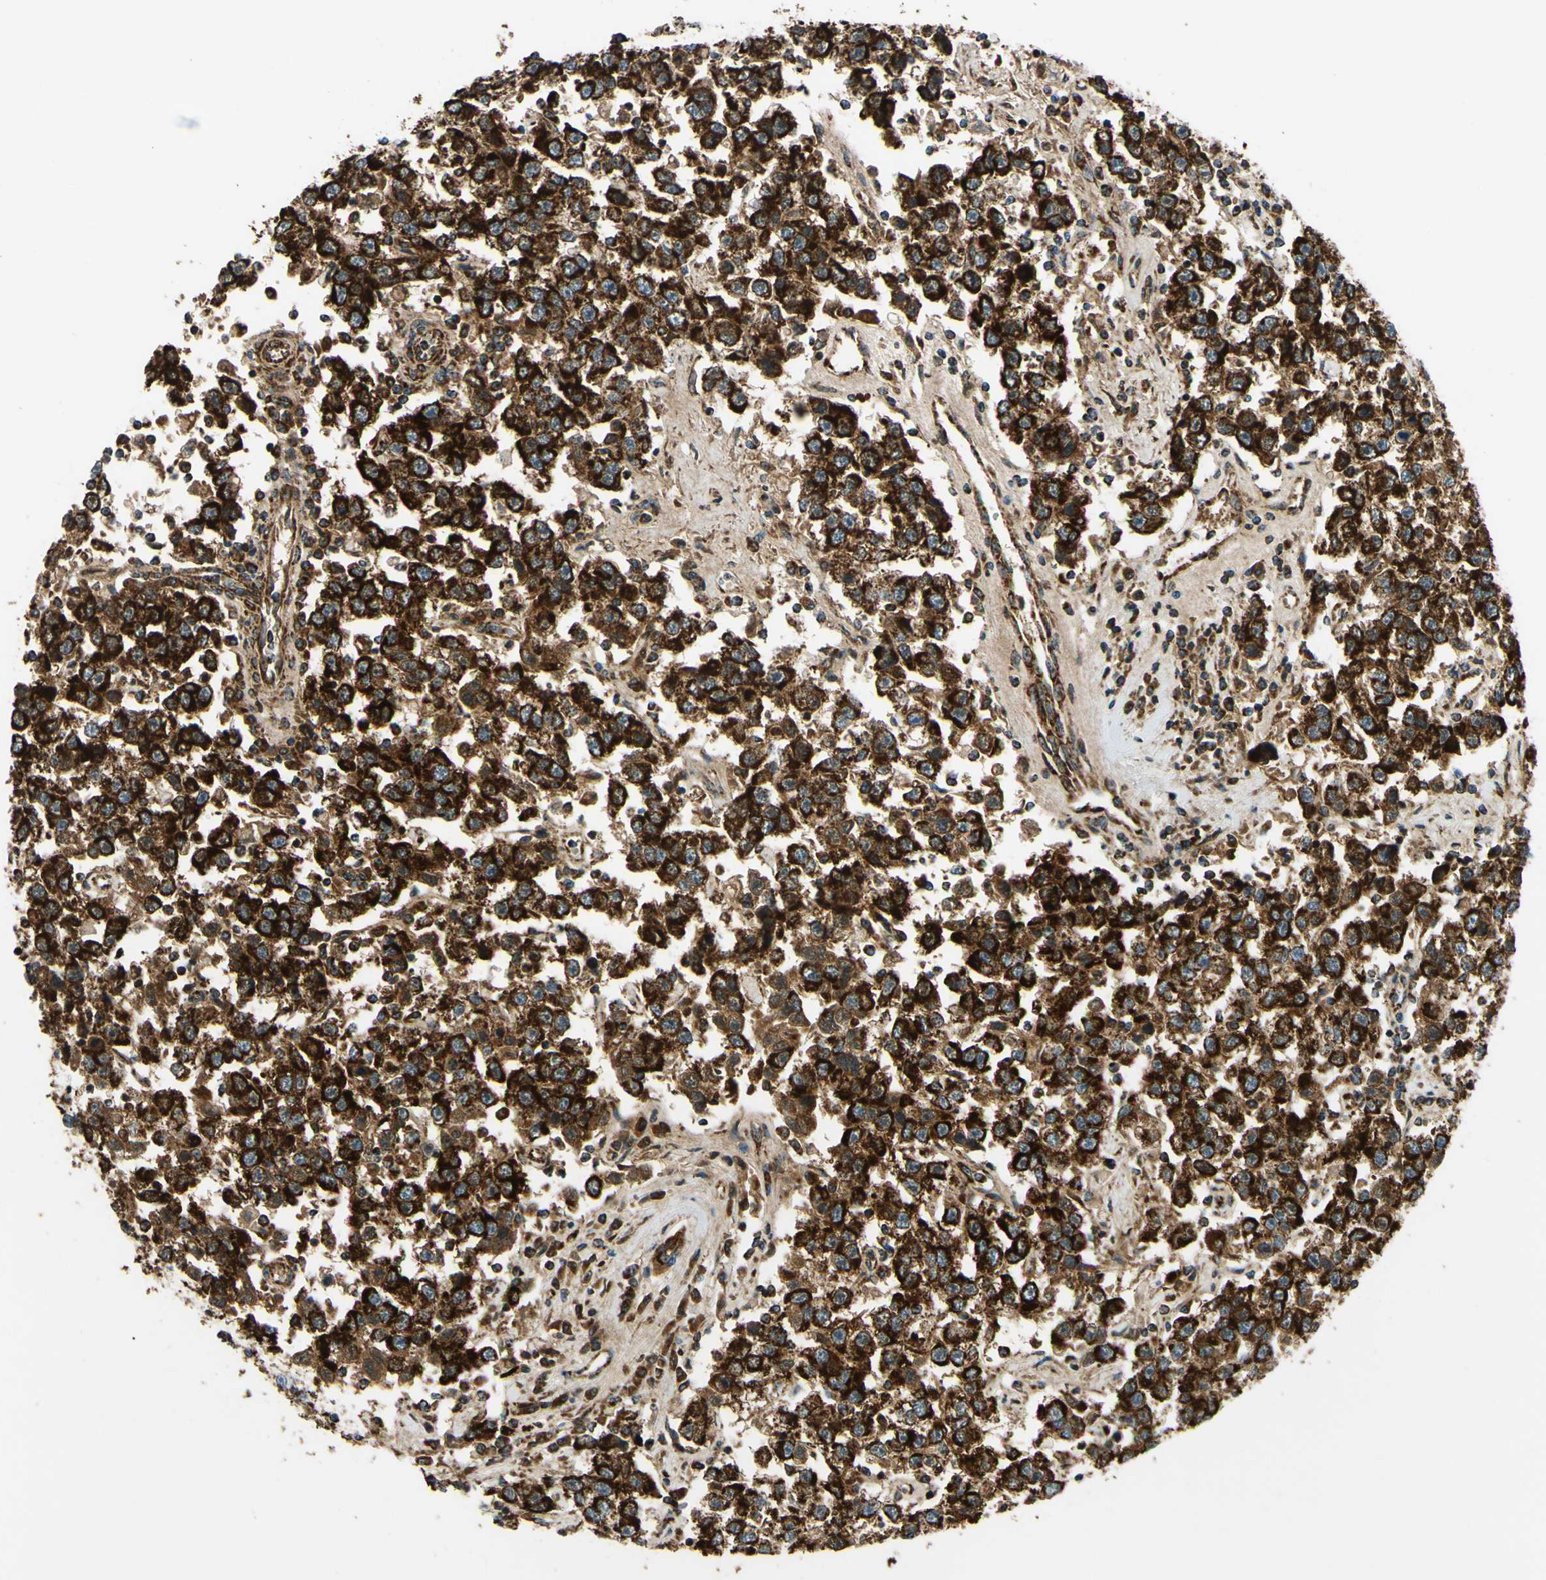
{"staining": {"intensity": "strong", "quantity": ">75%", "location": "cytoplasmic/membranous"}, "tissue": "testis cancer", "cell_type": "Tumor cells", "image_type": "cancer", "snomed": [{"axis": "morphology", "description": "Seminoma, NOS"}, {"axis": "topography", "description": "Testis"}], "caption": "Testis cancer (seminoma) stained for a protein (brown) displays strong cytoplasmic/membranous positive staining in about >75% of tumor cells.", "gene": "MAVS", "patient": {"sex": "male", "age": 41}}